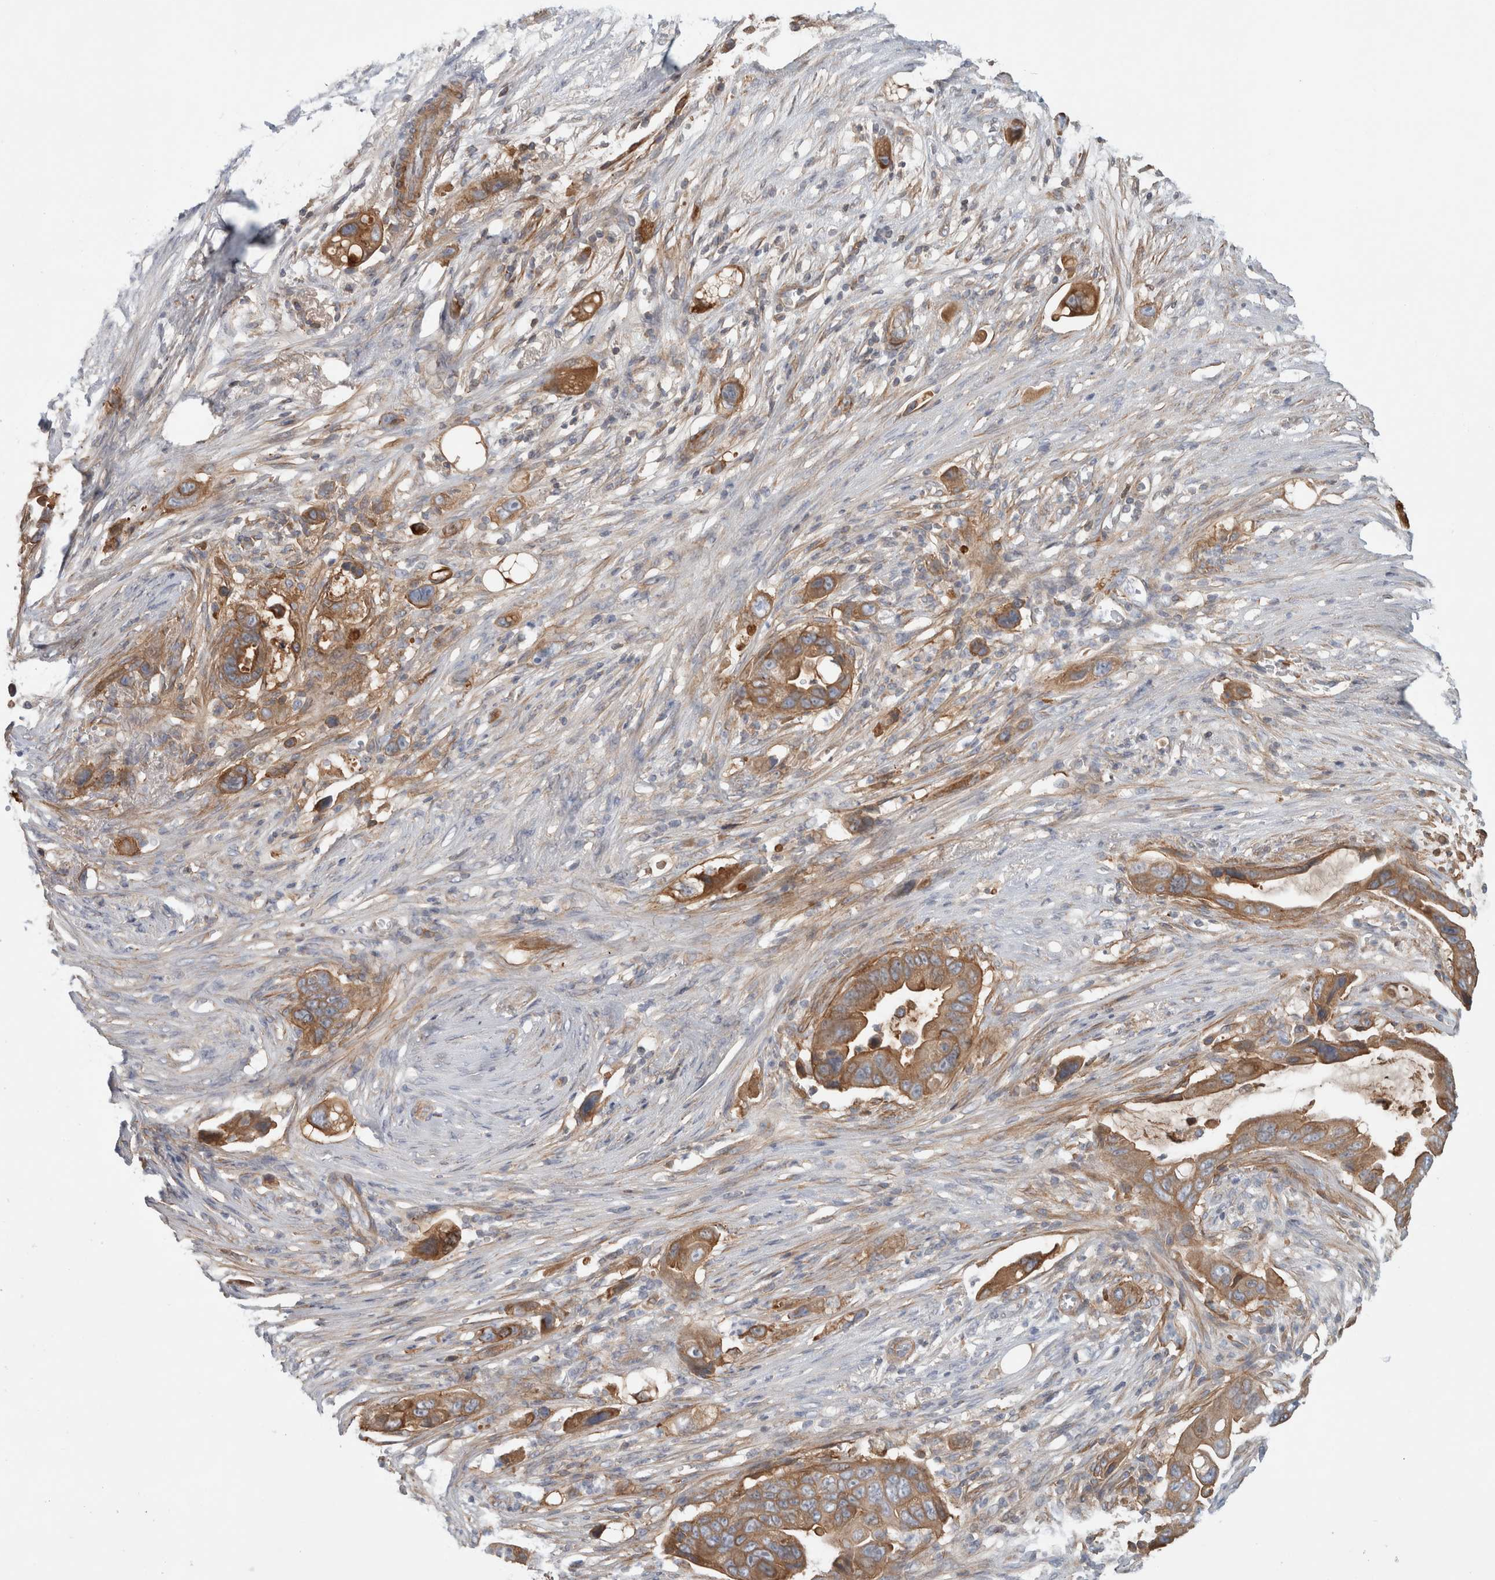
{"staining": {"intensity": "moderate", "quantity": "25%-75%", "location": "cytoplasmic/membranous"}, "tissue": "pancreatic cancer", "cell_type": "Tumor cells", "image_type": "cancer", "snomed": [{"axis": "morphology", "description": "Adenocarcinoma, NOS"}, {"axis": "topography", "description": "Pancreas"}], "caption": "Immunohistochemical staining of human pancreatic cancer displays medium levels of moderate cytoplasmic/membranous positivity in about 25%-75% of tumor cells.", "gene": "CFI", "patient": {"sex": "female", "age": 72}}